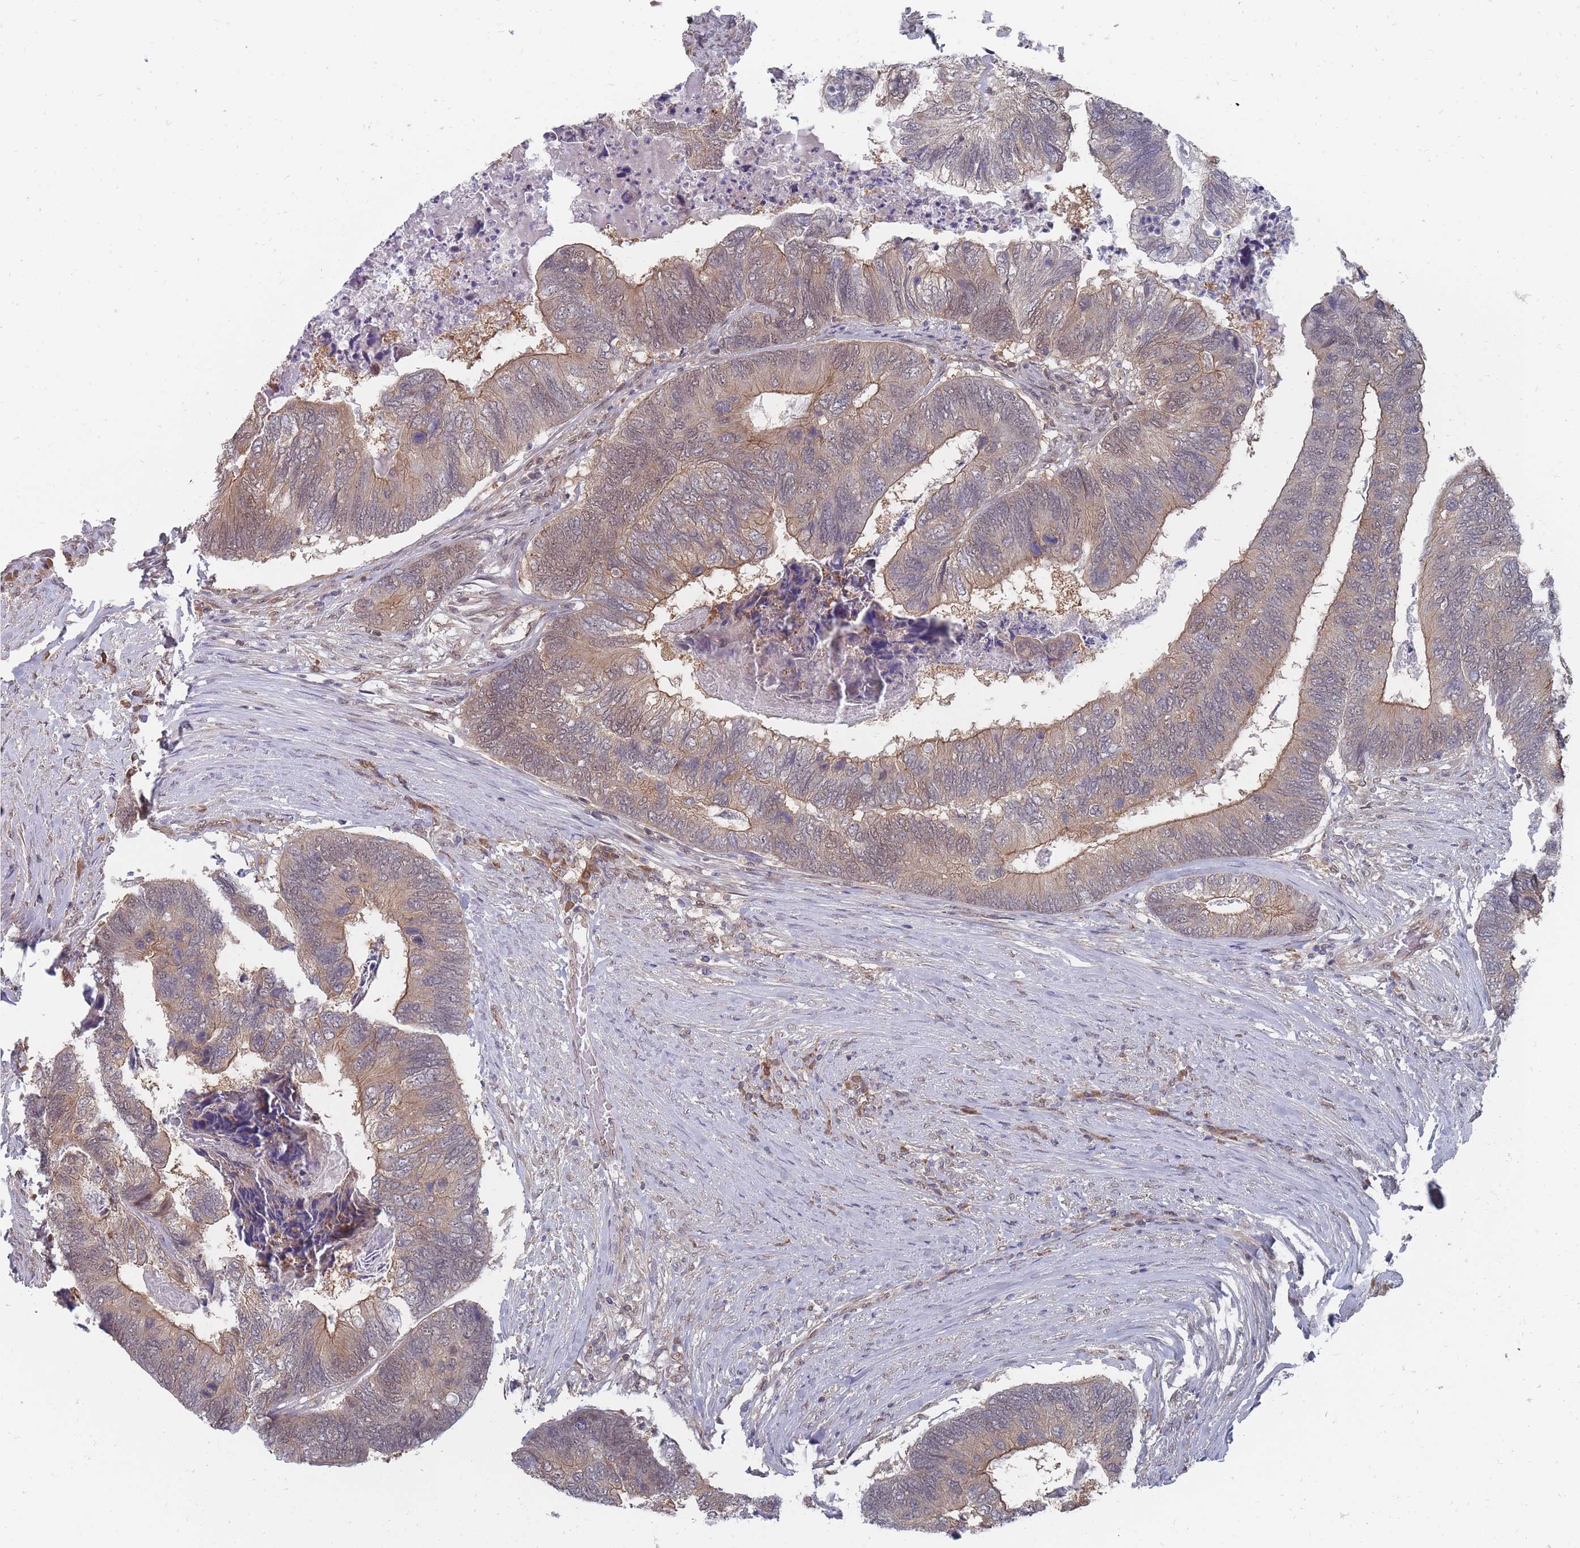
{"staining": {"intensity": "moderate", "quantity": ">75%", "location": "cytoplasmic/membranous"}, "tissue": "colorectal cancer", "cell_type": "Tumor cells", "image_type": "cancer", "snomed": [{"axis": "morphology", "description": "Adenocarcinoma, NOS"}, {"axis": "topography", "description": "Colon"}], "caption": "A micrograph showing moderate cytoplasmic/membranous positivity in approximately >75% of tumor cells in adenocarcinoma (colorectal), as visualized by brown immunohistochemical staining.", "gene": "NKD1", "patient": {"sex": "female", "age": 67}}